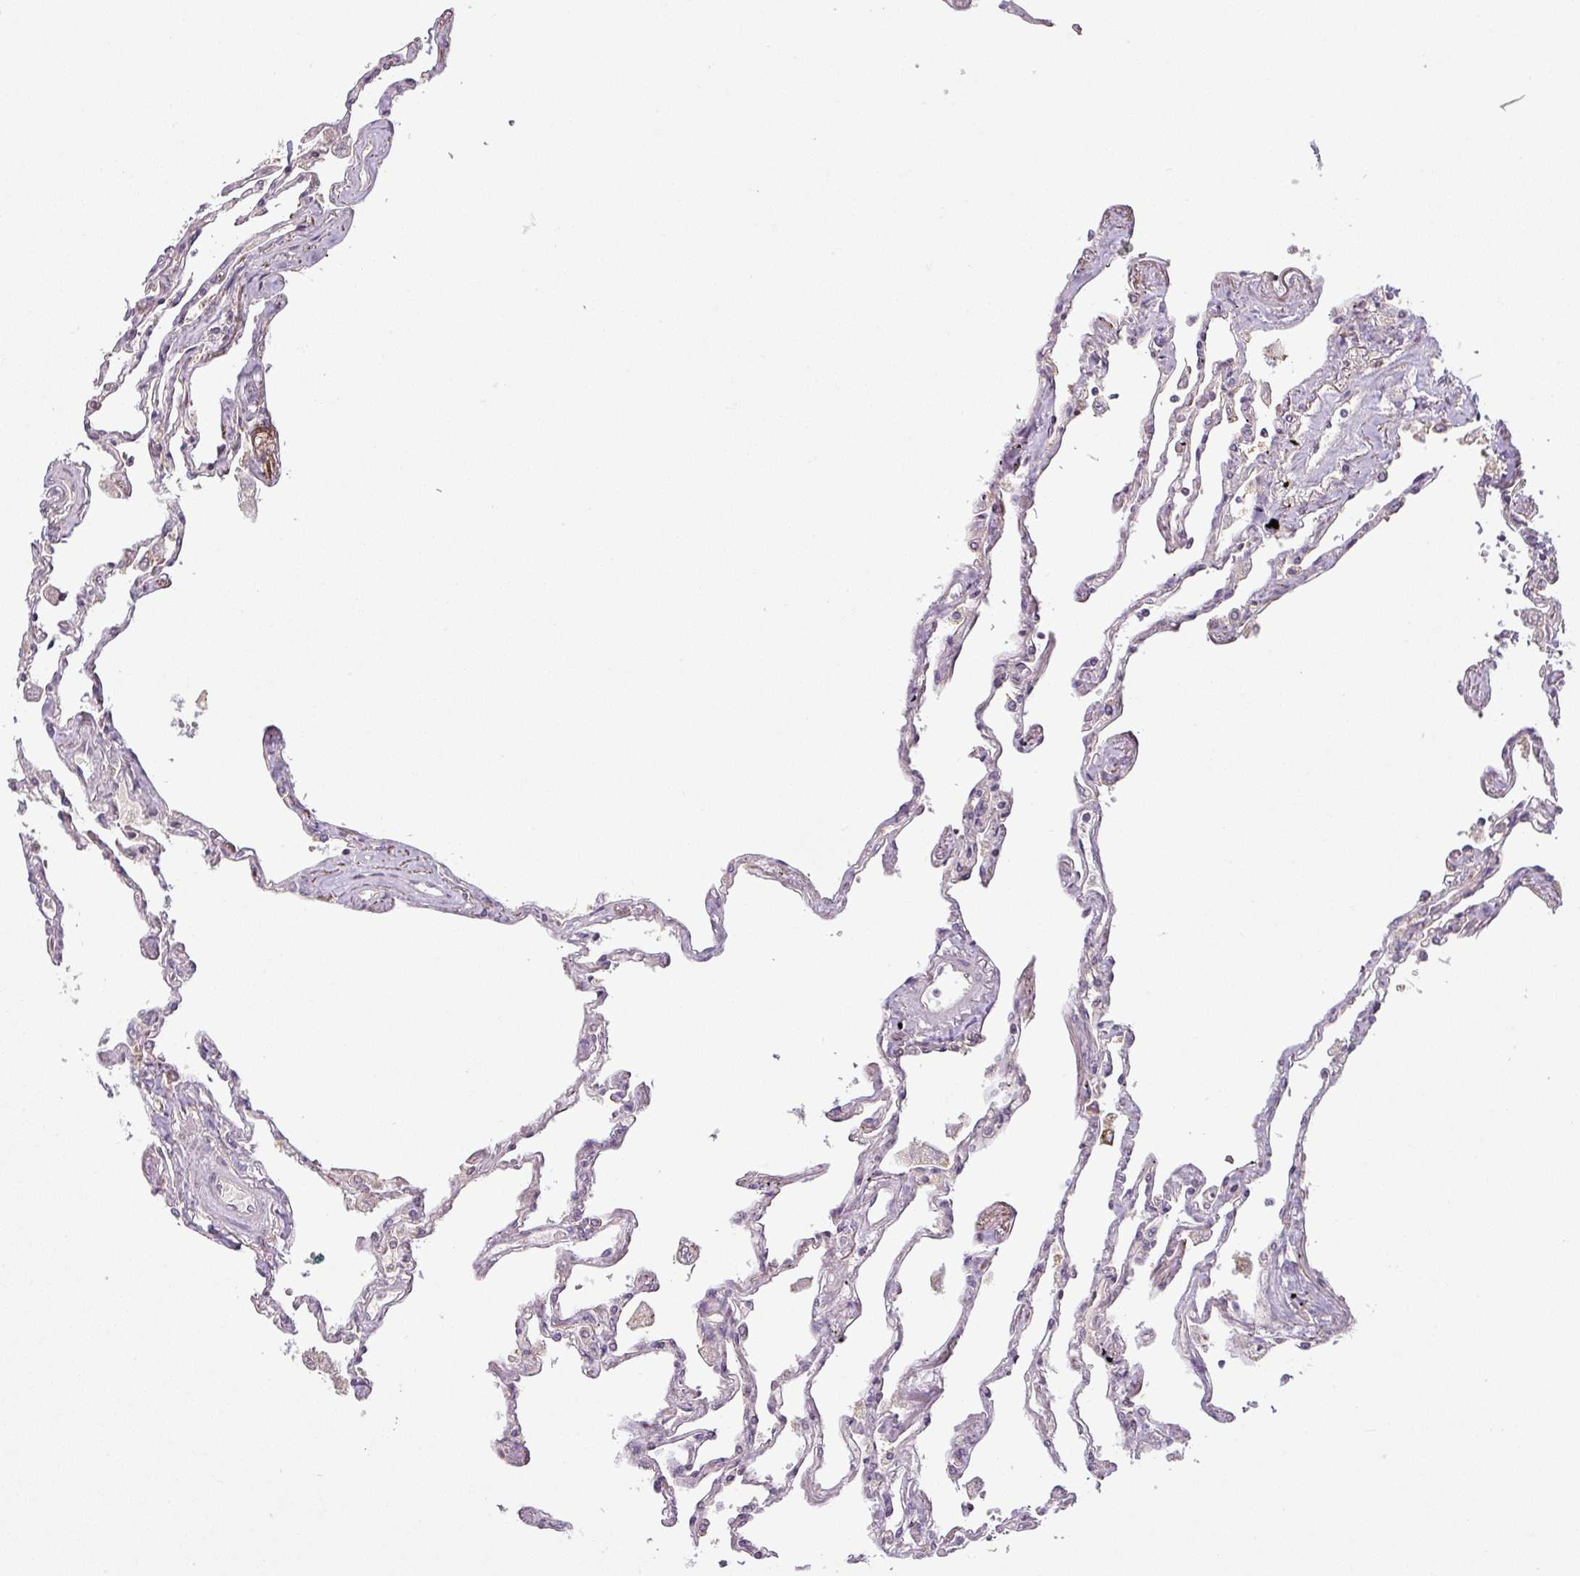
{"staining": {"intensity": "moderate", "quantity": "25%-75%", "location": "cytoplasmic/membranous"}, "tissue": "lung", "cell_type": "Alveolar cells", "image_type": "normal", "snomed": [{"axis": "morphology", "description": "Normal tissue, NOS"}, {"axis": "topography", "description": "Lung"}], "caption": "High-power microscopy captured an immunohistochemistry (IHC) image of normal lung, revealing moderate cytoplasmic/membranous staining in approximately 25%-75% of alveolar cells.", "gene": "RNF31", "patient": {"sex": "female", "age": 67}}